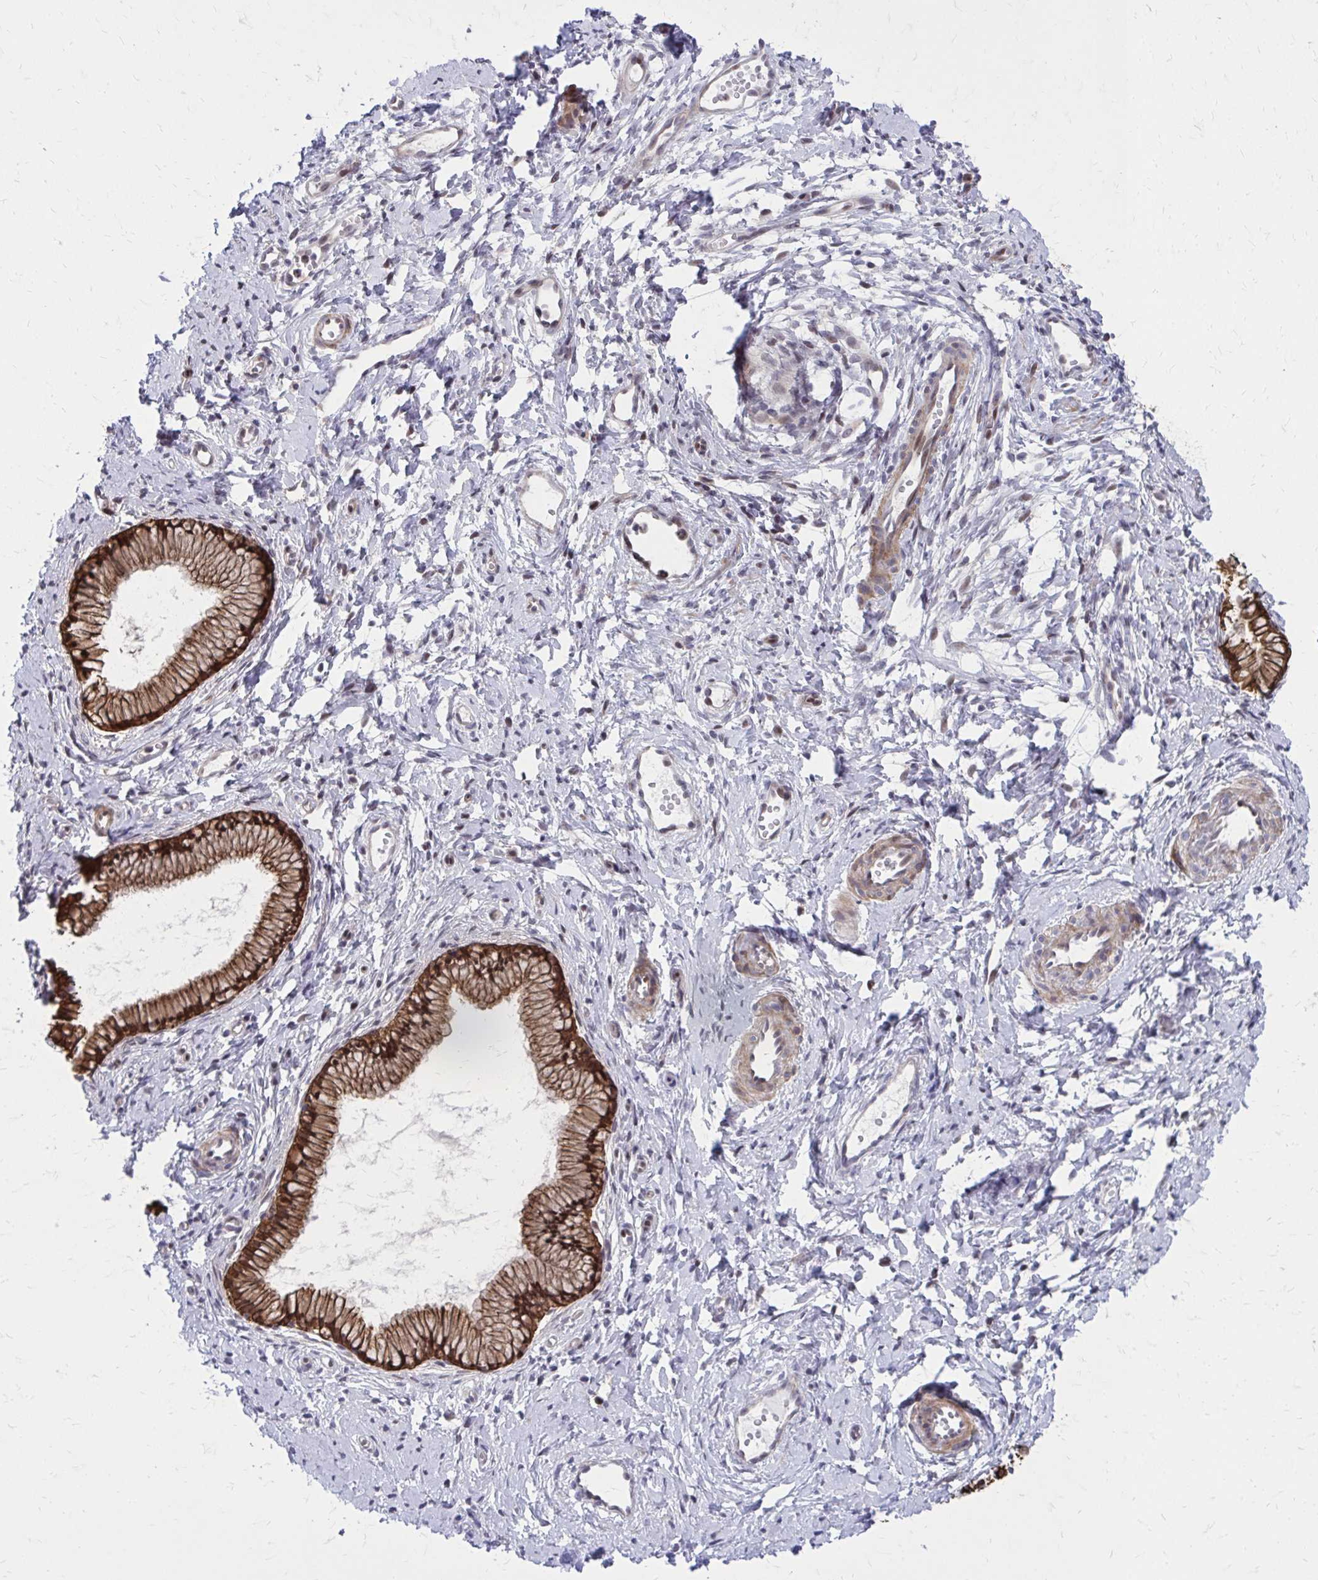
{"staining": {"intensity": "strong", "quantity": ">75%", "location": "cytoplasmic/membranous,nuclear"}, "tissue": "cervix", "cell_type": "Glandular cells", "image_type": "normal", "snomed": [{"axis": "morphology", "description": "Normal tissue, NOS"}, {"axis": "topography", "description": "Cervix"}], "caption": "Immunohistochemistry (IHC) micrograph of normal human cervix stained for a protein (brown), which displays high levels of strong cytoplasmic/membranous,nuclear positivity in about >75% of glandular cells.", "gene": "ANKRD30B", "patient": {"sex": "female", "age": 40}}